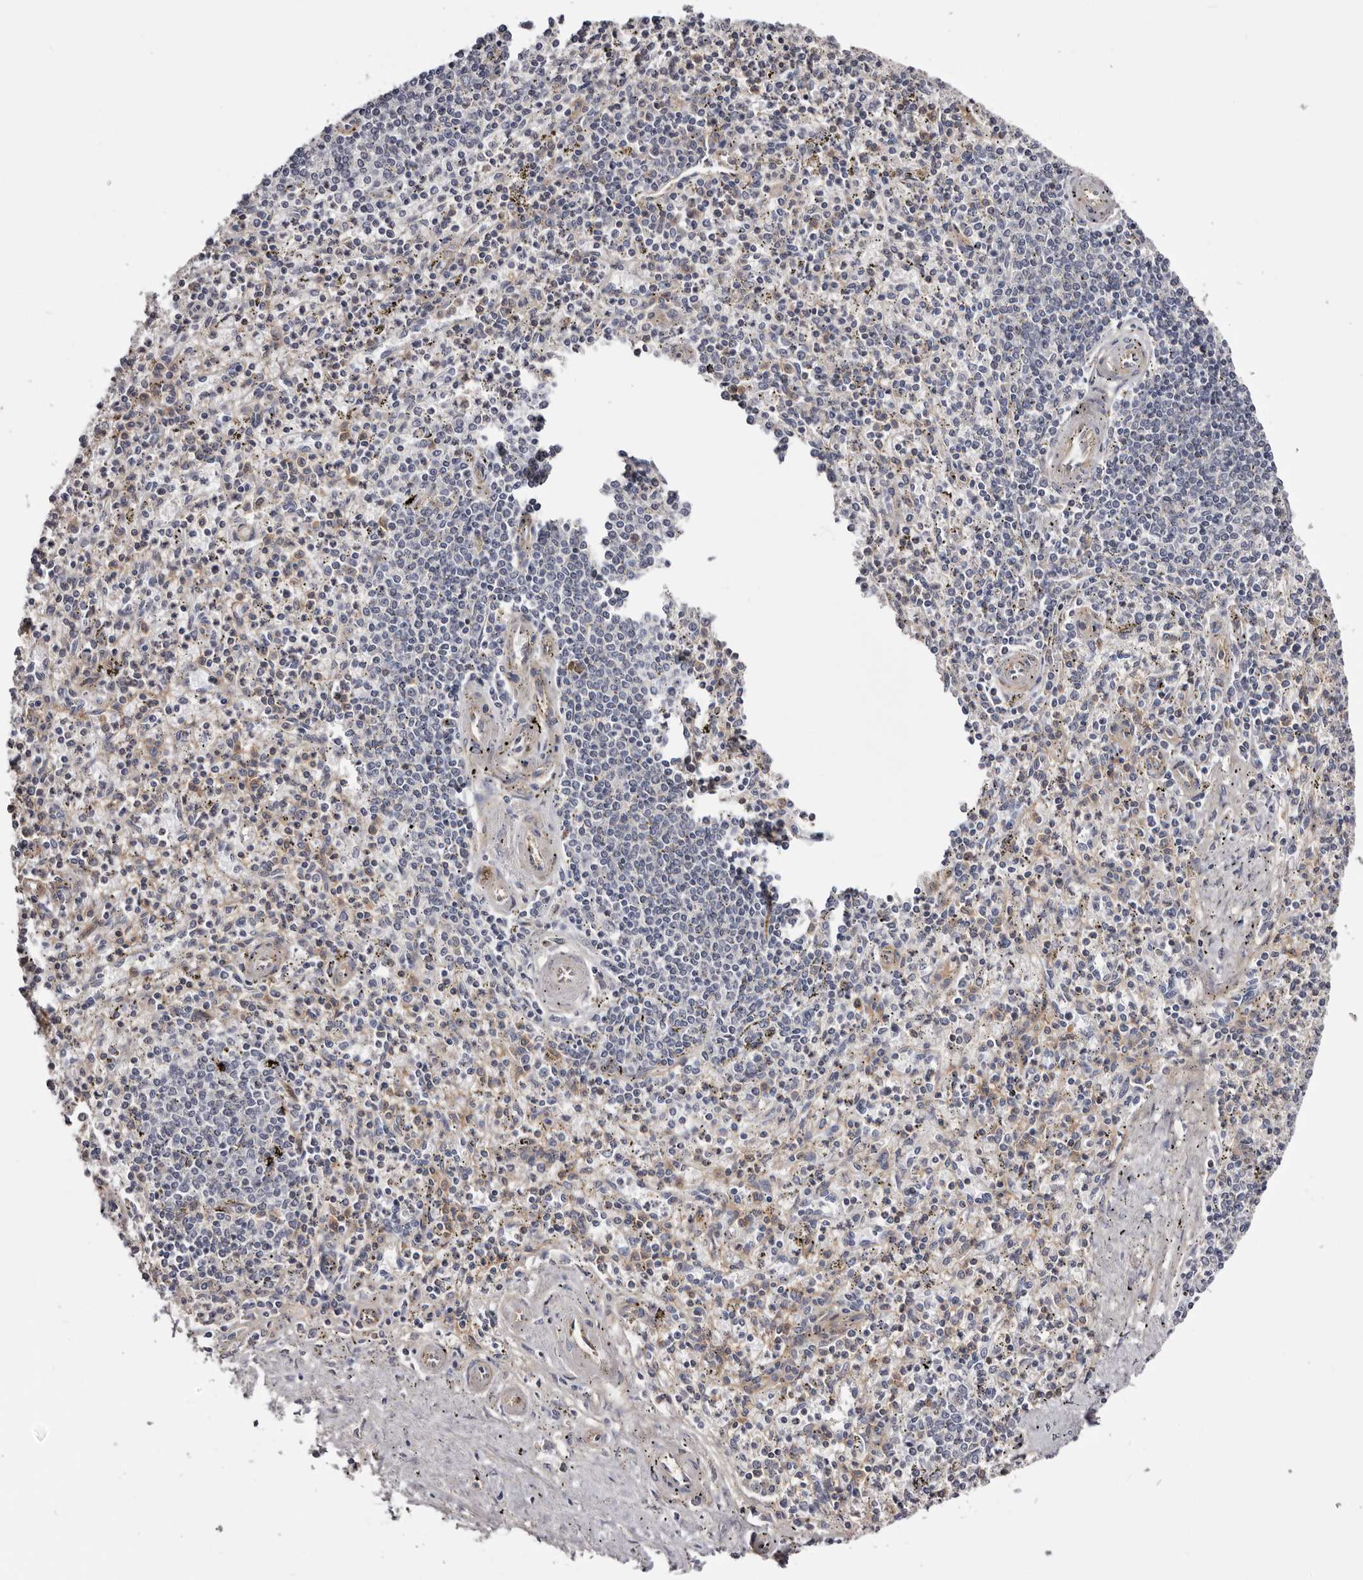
{"staining": {"intensity": "negative", "quantity": "none", "location": "none"}, "tissue": "spleen", "cell_type": "Cells in red pulp", "image_type": "normal", "snomed": [{"axis": "morphology", "description": "Normal tissue, NOS"}, {"axis": "topography", "description": "Spleen"}], "caption": "High power microscopy image of an immunohistochemistry micrograph of benign spleen, revealing no significant positivity in cells in red pulp. The staining was performed using DAB (3,3'-diaminobenzidine) to visualize the protein expression in brown, while the nuclei were stained in blue with hematoxylin (Magnification: 20x).", "gene": "DMRT2", "patient": {"sex": "male", "age": 72}}